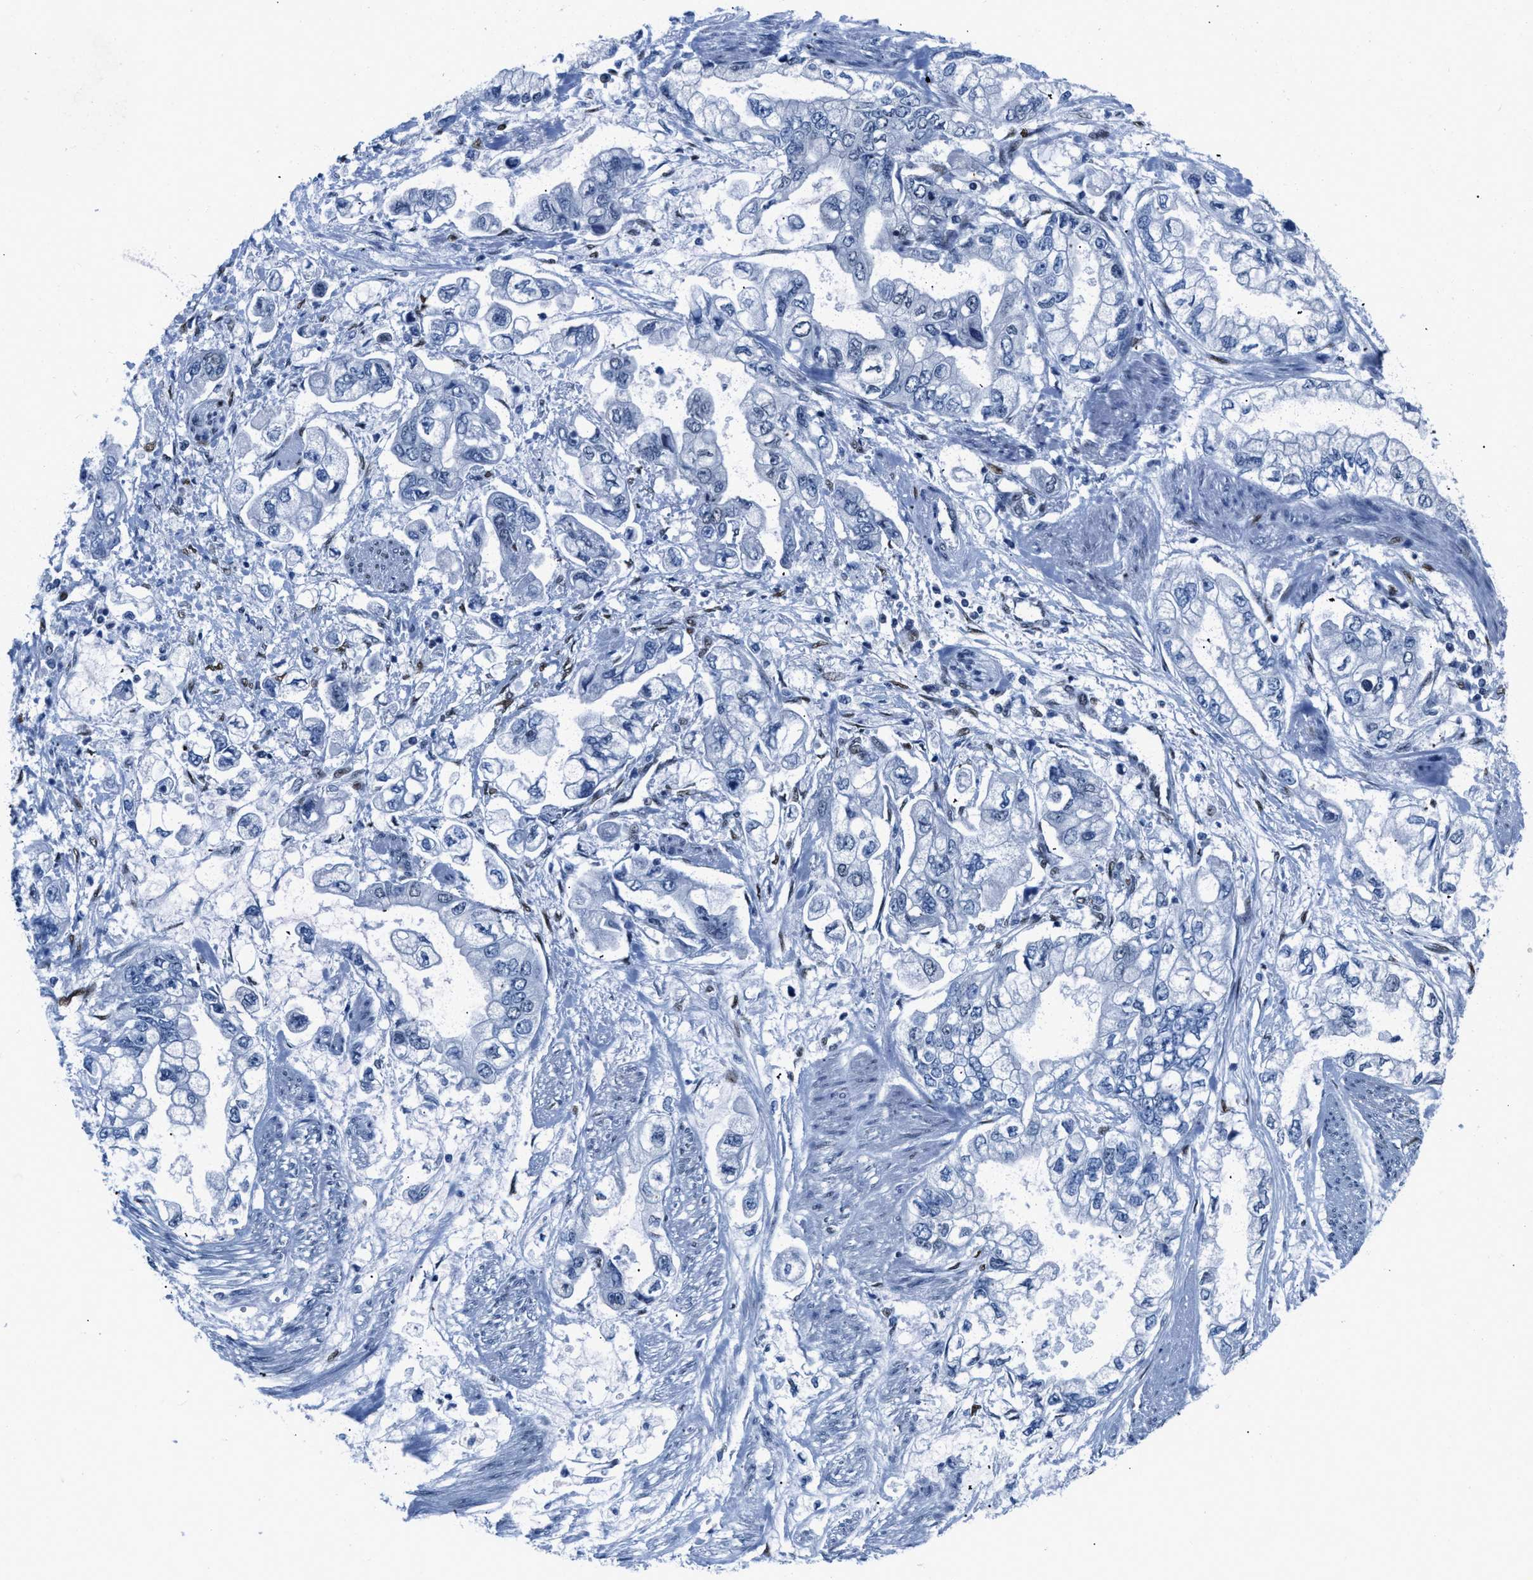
{"staining": {"intensity": "negative", "quantity": "none", "location": "none"}, "tissue": "stomach cancer", "cell_type": "Tumor cells", "image_type": "cancer", "snomed": [{"axis": "morphology", "description": "Normal tissue, NOS"}, {"axis": "morphology", "description": "Adenocarcinoma, NOS"}, {"axis": "topography", "description": "Stomach"}], "caption": "This is an immunohistochemistry micrograph of stomach cancer. There is no expression in tumor cells.", "gene": "CTBP1", "patient": {"sex": "male", "age": 62}}